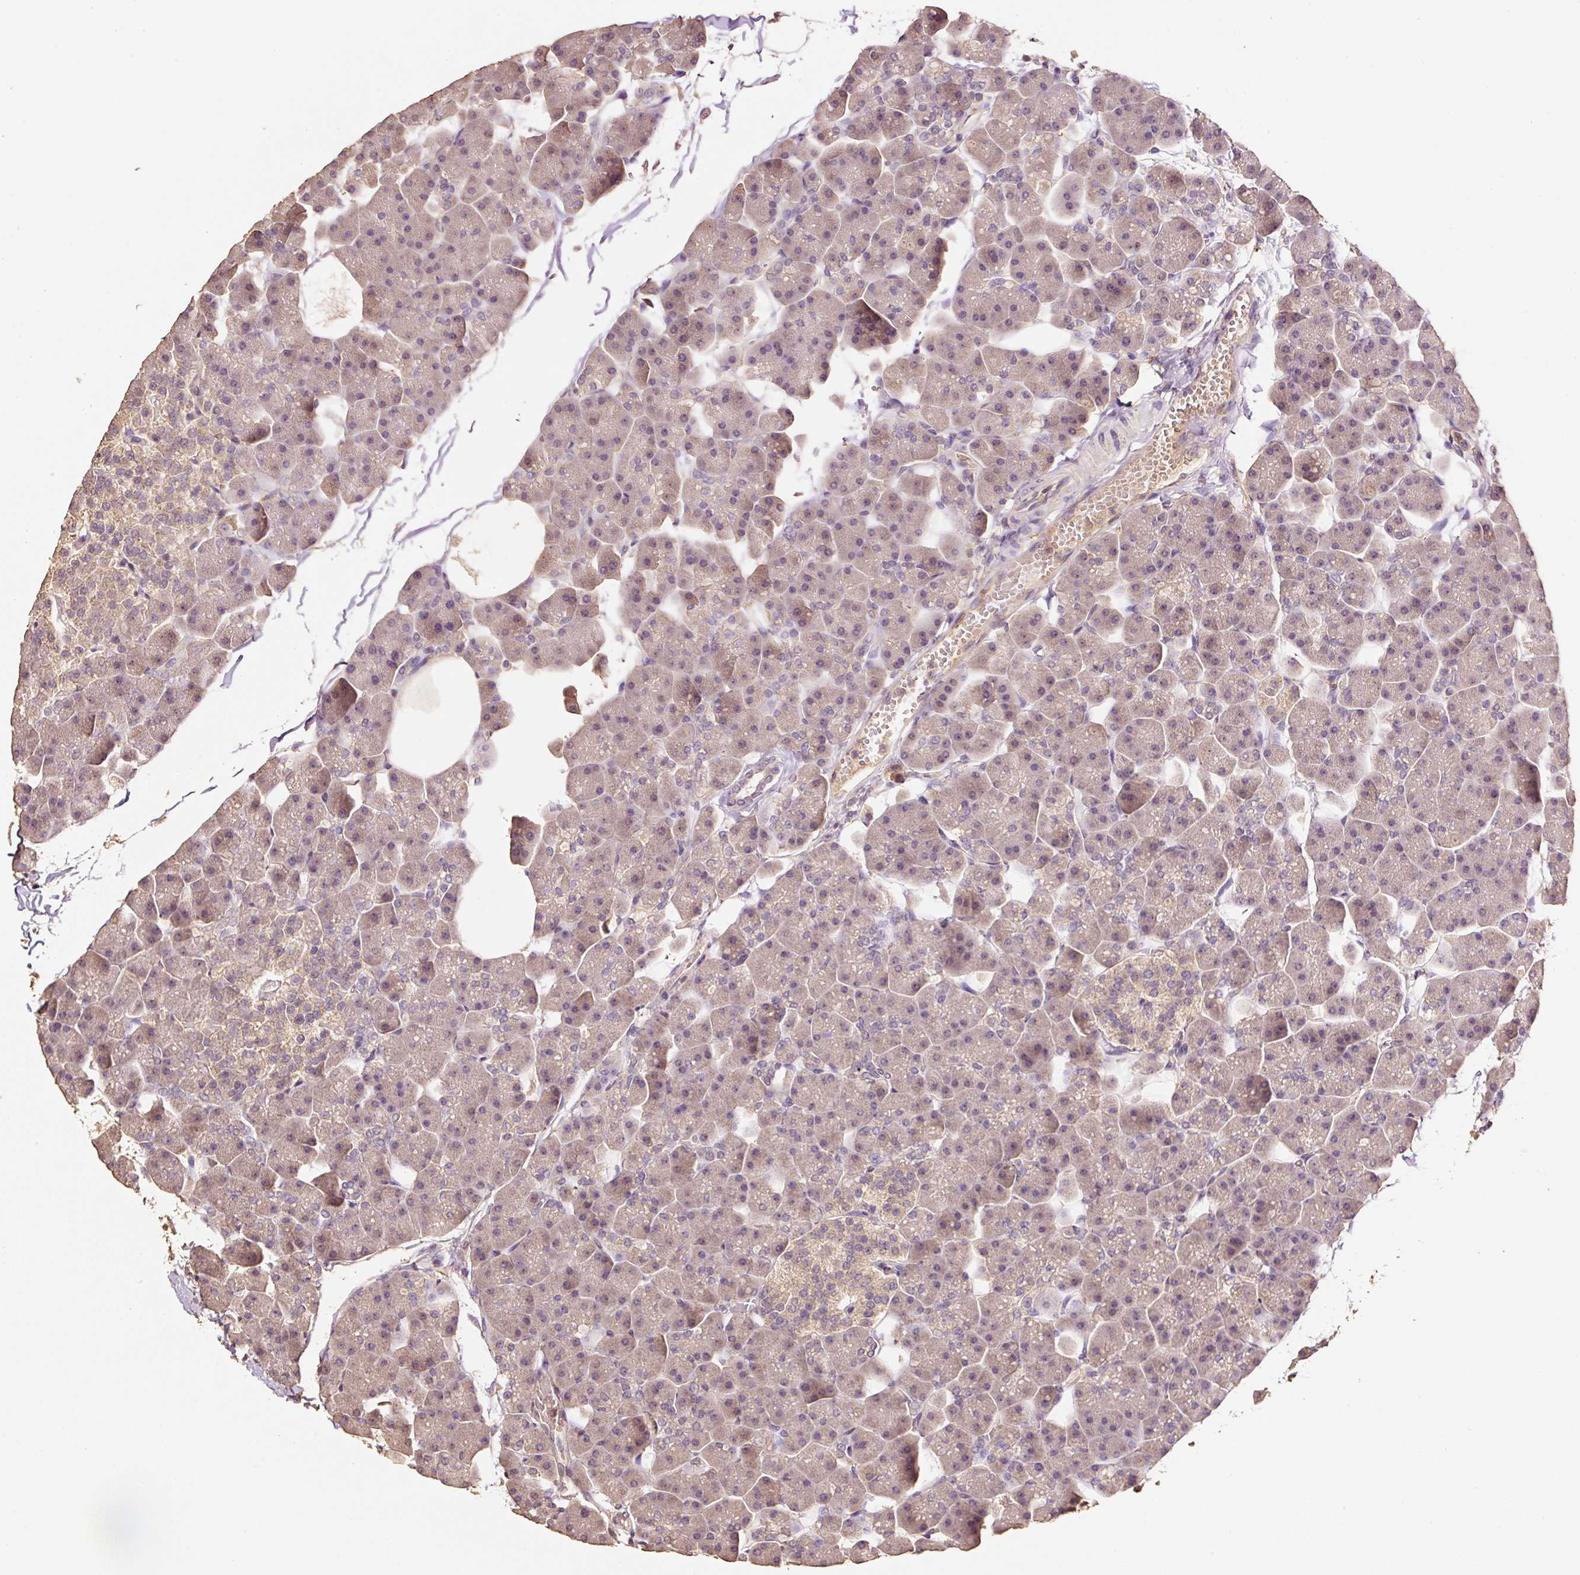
{"staining": {"intensity": "weak", "quantity": "25%-75%", "location": "cytoplasmic/membranous"}, "tissue": "pancreas", "cell_type": "Exocrine glandular cells", "image_type": "normal", "snomed": [{"axis": "morphology", "description": "Normal tissue, NOS"}, {"axis": "topography", "description": "Pancreas"}], "caption": "A low amount of weak cytoplasmic/membranous expression is appreciated in approximately 25%-75% of exocrine glandular cells in normal pancreas.", "gene": "HERC2", "patient": {"sex": "male", "age": 35}}